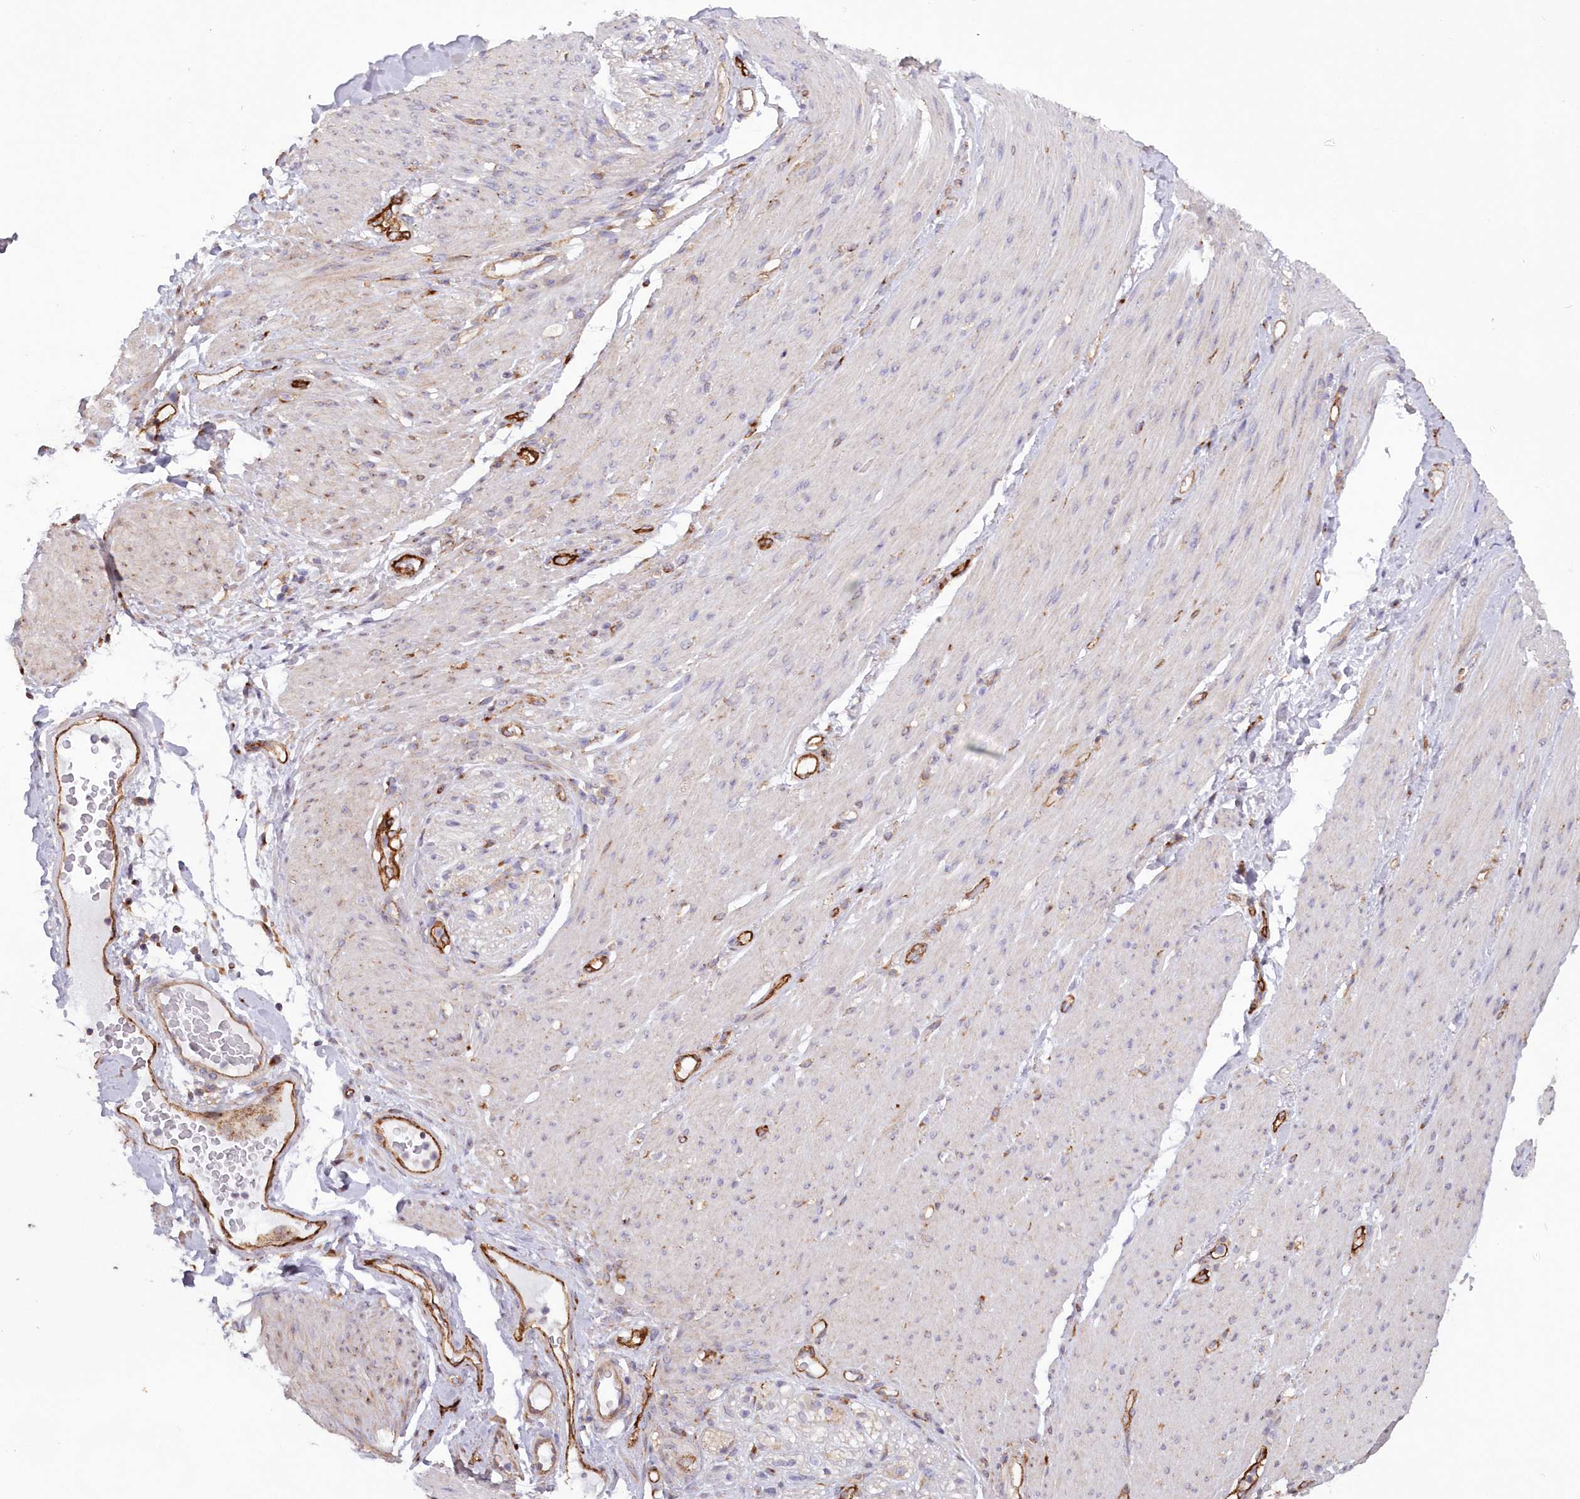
{"staining": {"intensity": "negative", "quantity": "none", "location": "none"}, "tissue": "adipose tissue", "cell_type": "Adipocytes", "image_type": "normal", "snomed": [{"axis": "morphology", "description": "Normal tissue, NOS"}, {"axis": "topography", "description": "Colon"}, {"axis": "topography", "description": "Peripheral nerve tissue"}], "caption": "Immunohistochemistry (IHC) image of normal human adipose tissue stained for a protein (brown), which shows no staining in adipocytes.", "gene": "RAB11FIP5", "patient": {"sex": "female", "age": 61}}